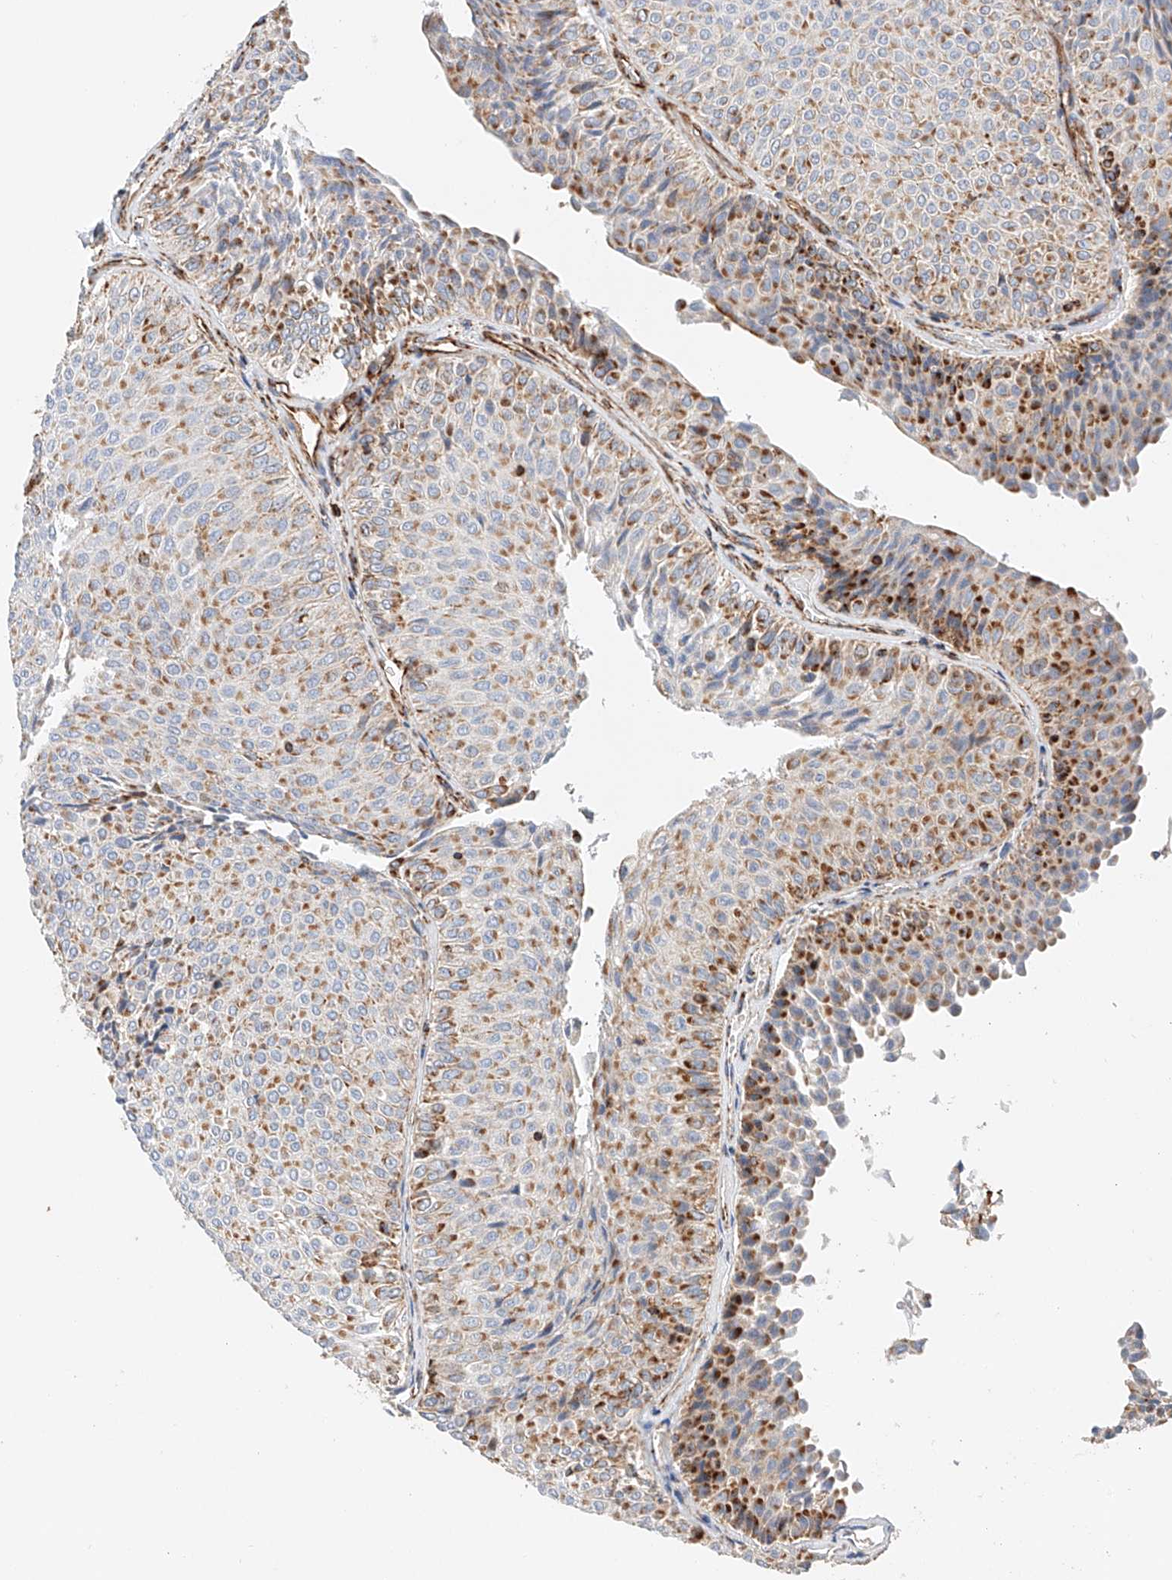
{"staining": {"intensity": "moderate", "quantity": "25%-75%", "location": "cytoplasmic/membranous"}, "tissue": "urothelial cancer", "cell_type": "Tumor cells", "image_type": "cancer", "snomed": [{"axis": "morphology", "description": "Urothelial carcinoma, Low grade"}, {"axis": "topography", "description": "Urinary bladder"}], "caption": "Urothelial cancer was stained to show a protein in brown. There is medium levels of moderate cytoplasmic/membranous positivity in approximately 25%-75% of tumor cells.", "gene": "NDUFV3", "patient": {"sex": "male", "age": 78}}